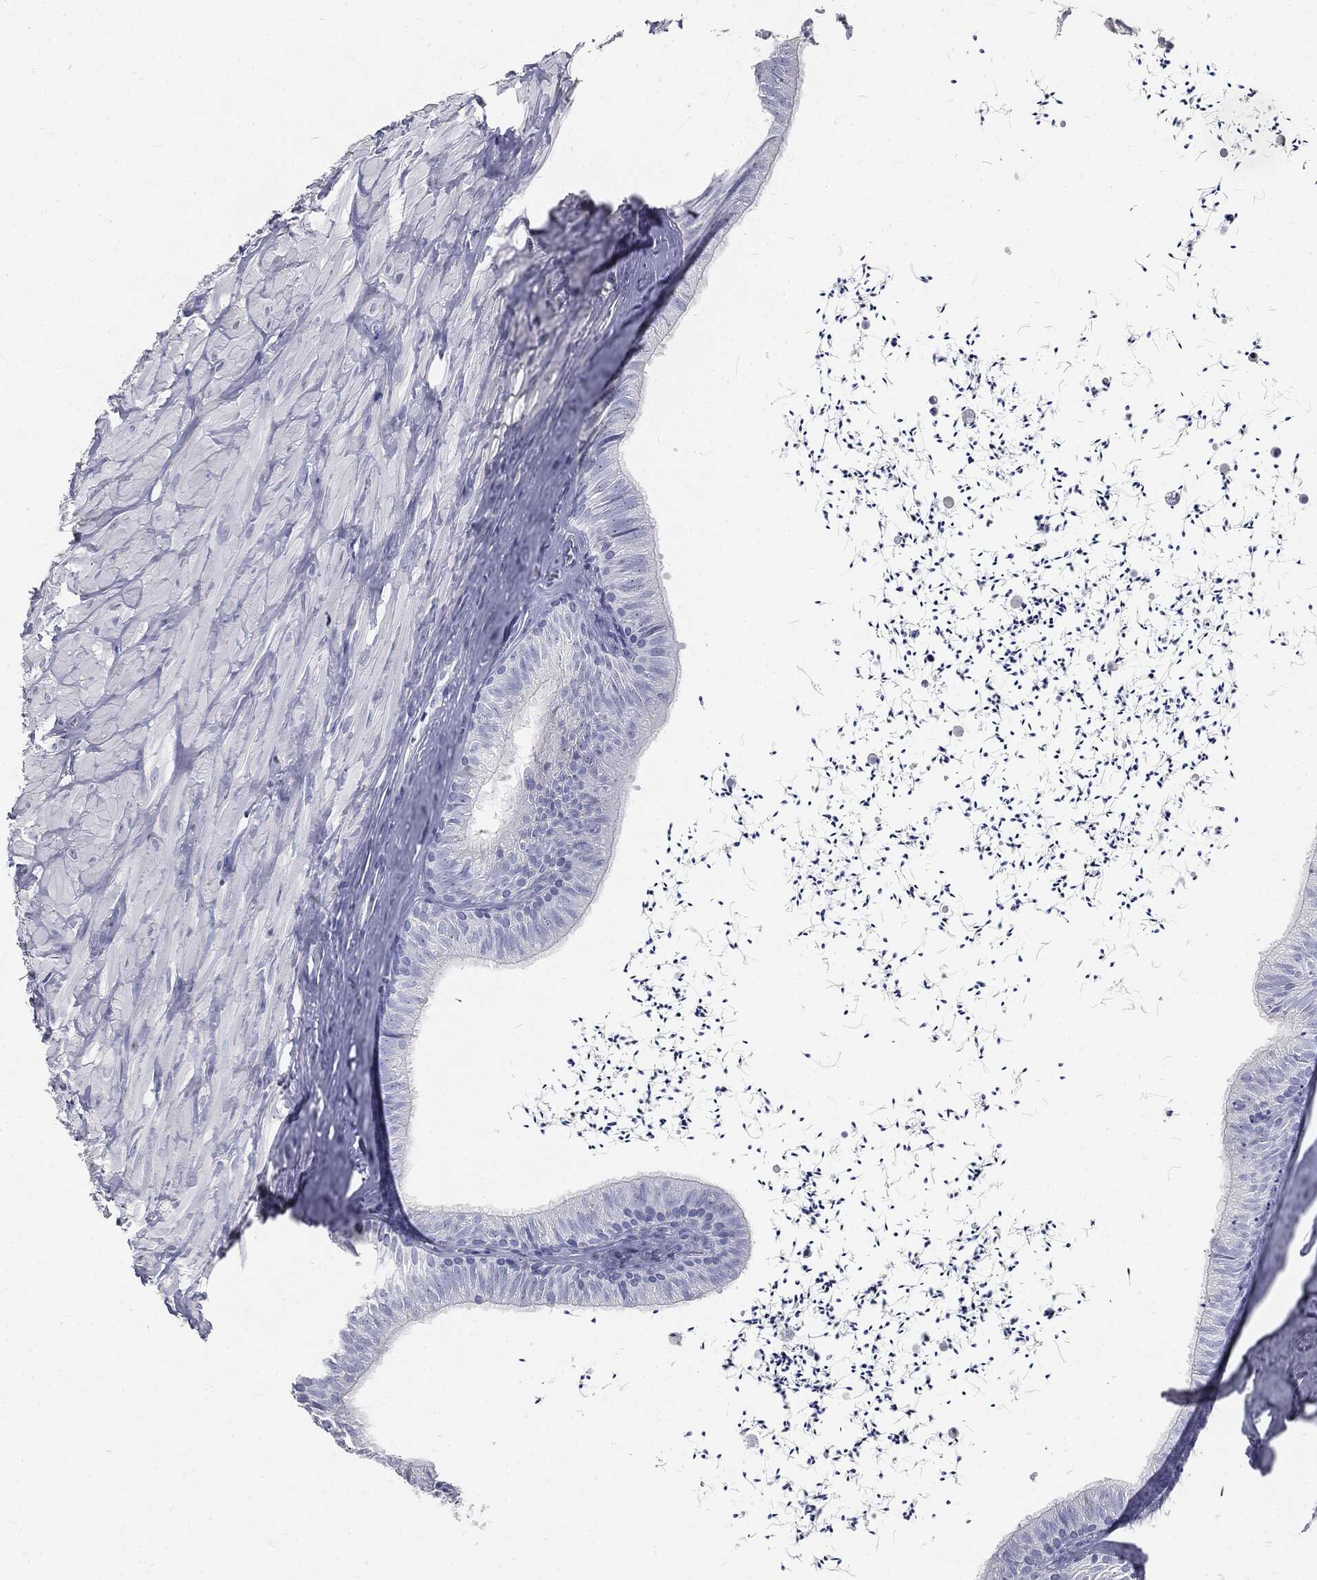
{"staining": {"intensity": "negative", "quantity": "none", "location": "none"}, "tissue": "epididymis", "cell_type": "Glandular cells", "image_type": "normal", "snomed": [{"axis": "morphology", "description": "Normal tissue, NOS"}, {"axis": "topography", "description": "Epididymis"}], "caption": "Unremarkable epididymis was stained to show a protein in brown. There is no significant staining in glandular cells. Brightfield microscopy of IHC stained with DAB (brown) and hematoxylin (blue), captured at high magnification.", "gene": "CUZD1", "patient": {"sex": "male", "age": 32}}